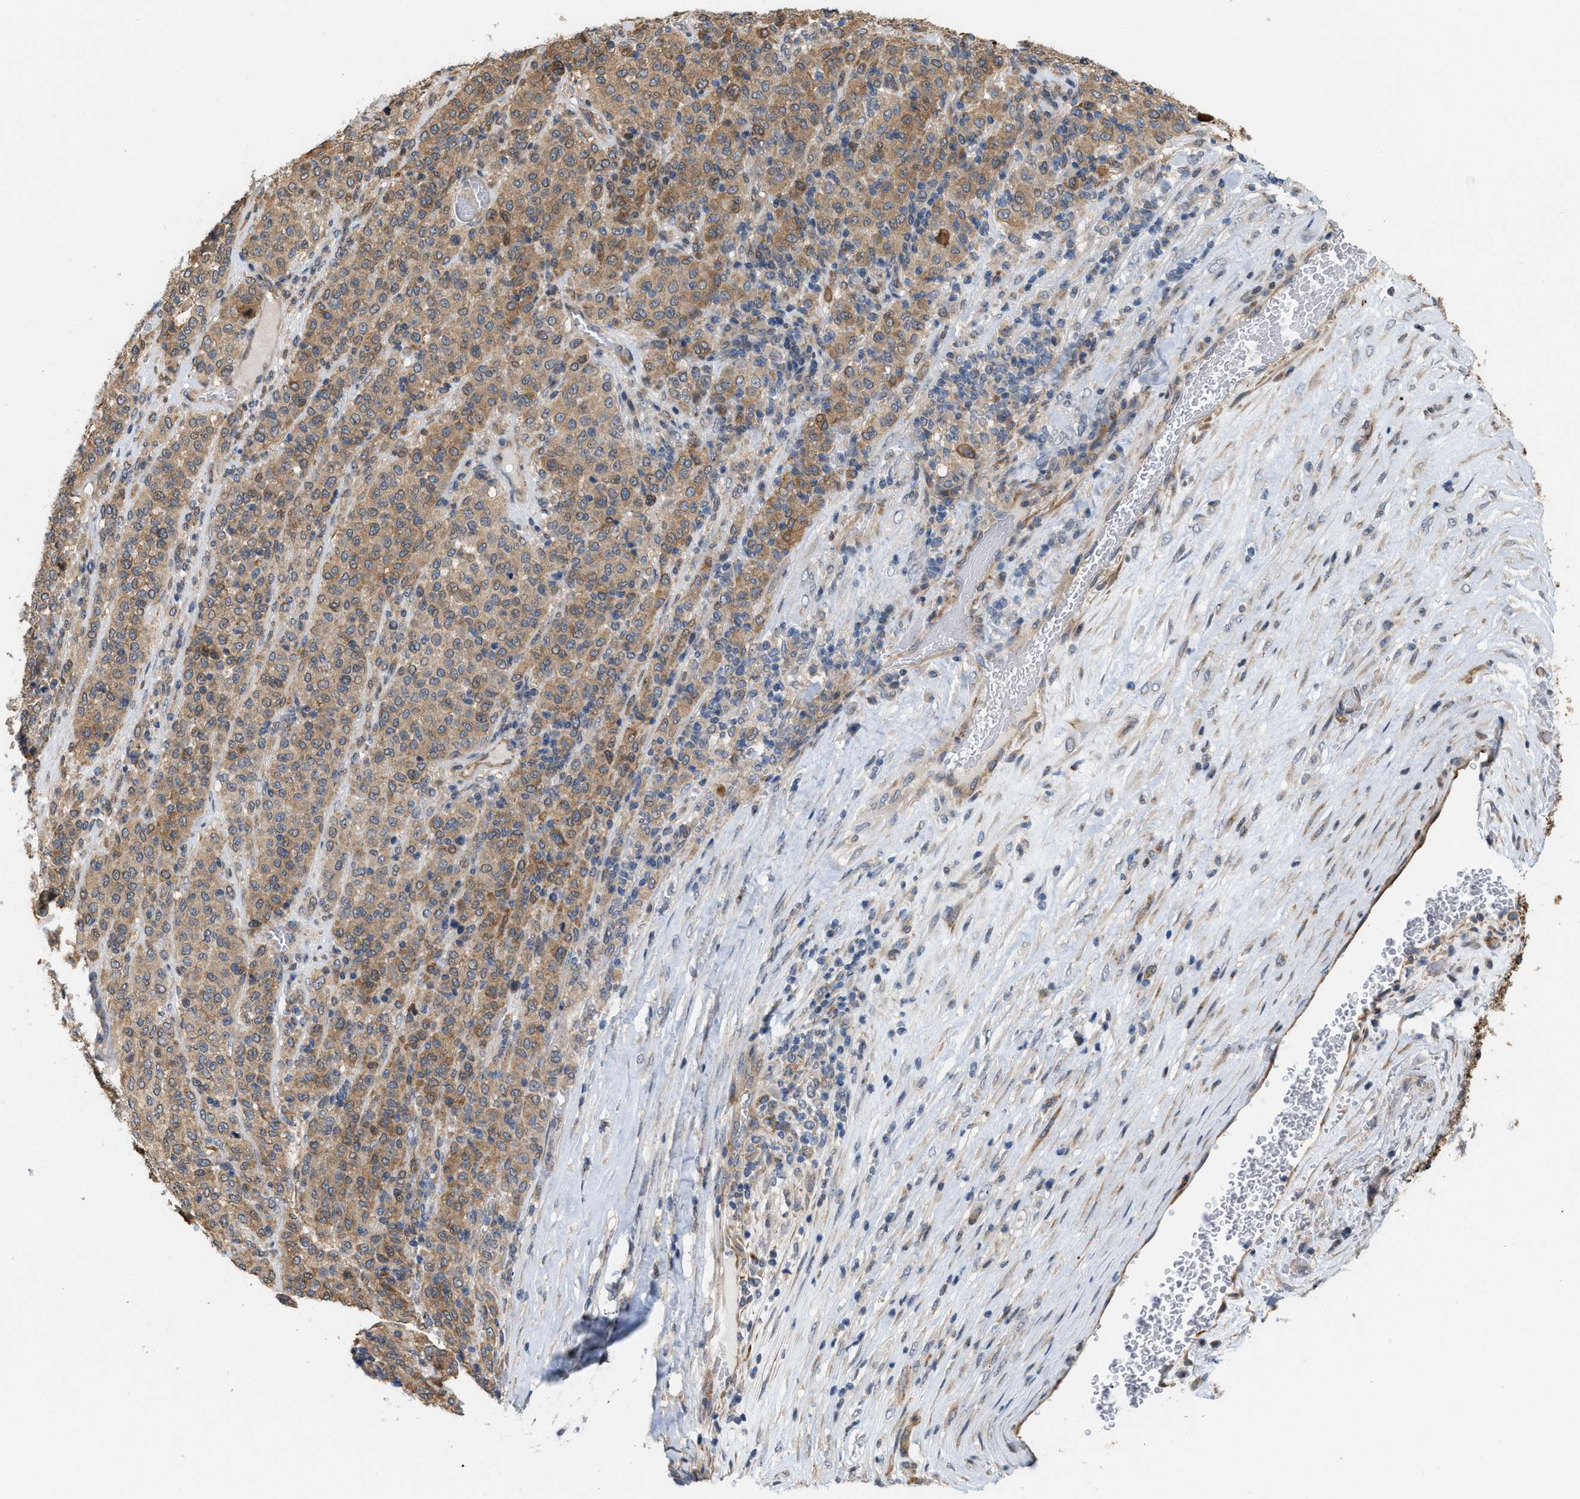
{"staining": {"intensity": "moderate", "quantity": ">75%", "location": "cytoplasmic/membranous"}, "tissue": "melanoma", "cell_type": "Tumor cells", "image_type": "cancer", "snomed": [{"axis": "morphology", "description": "Malignant melanoma, Metastatic site"}, {"axis": "topography", "description": "Pancreas"}], "caption": "Immunohistochemistry (IHC) (DAB (3,3'-diaminobenzidine)) staining of human melanoma demonstrates moderate cytoplasmic/membranous protein expression in approximately >75% of tumor cells. The protein of interest is stained brown, and the nuclei are stained in blue (DAB IHC with brightfield microscopy, high magnification).", "gene": "CSNK1A1", "patient": {"sex": "female", "age": 30}}